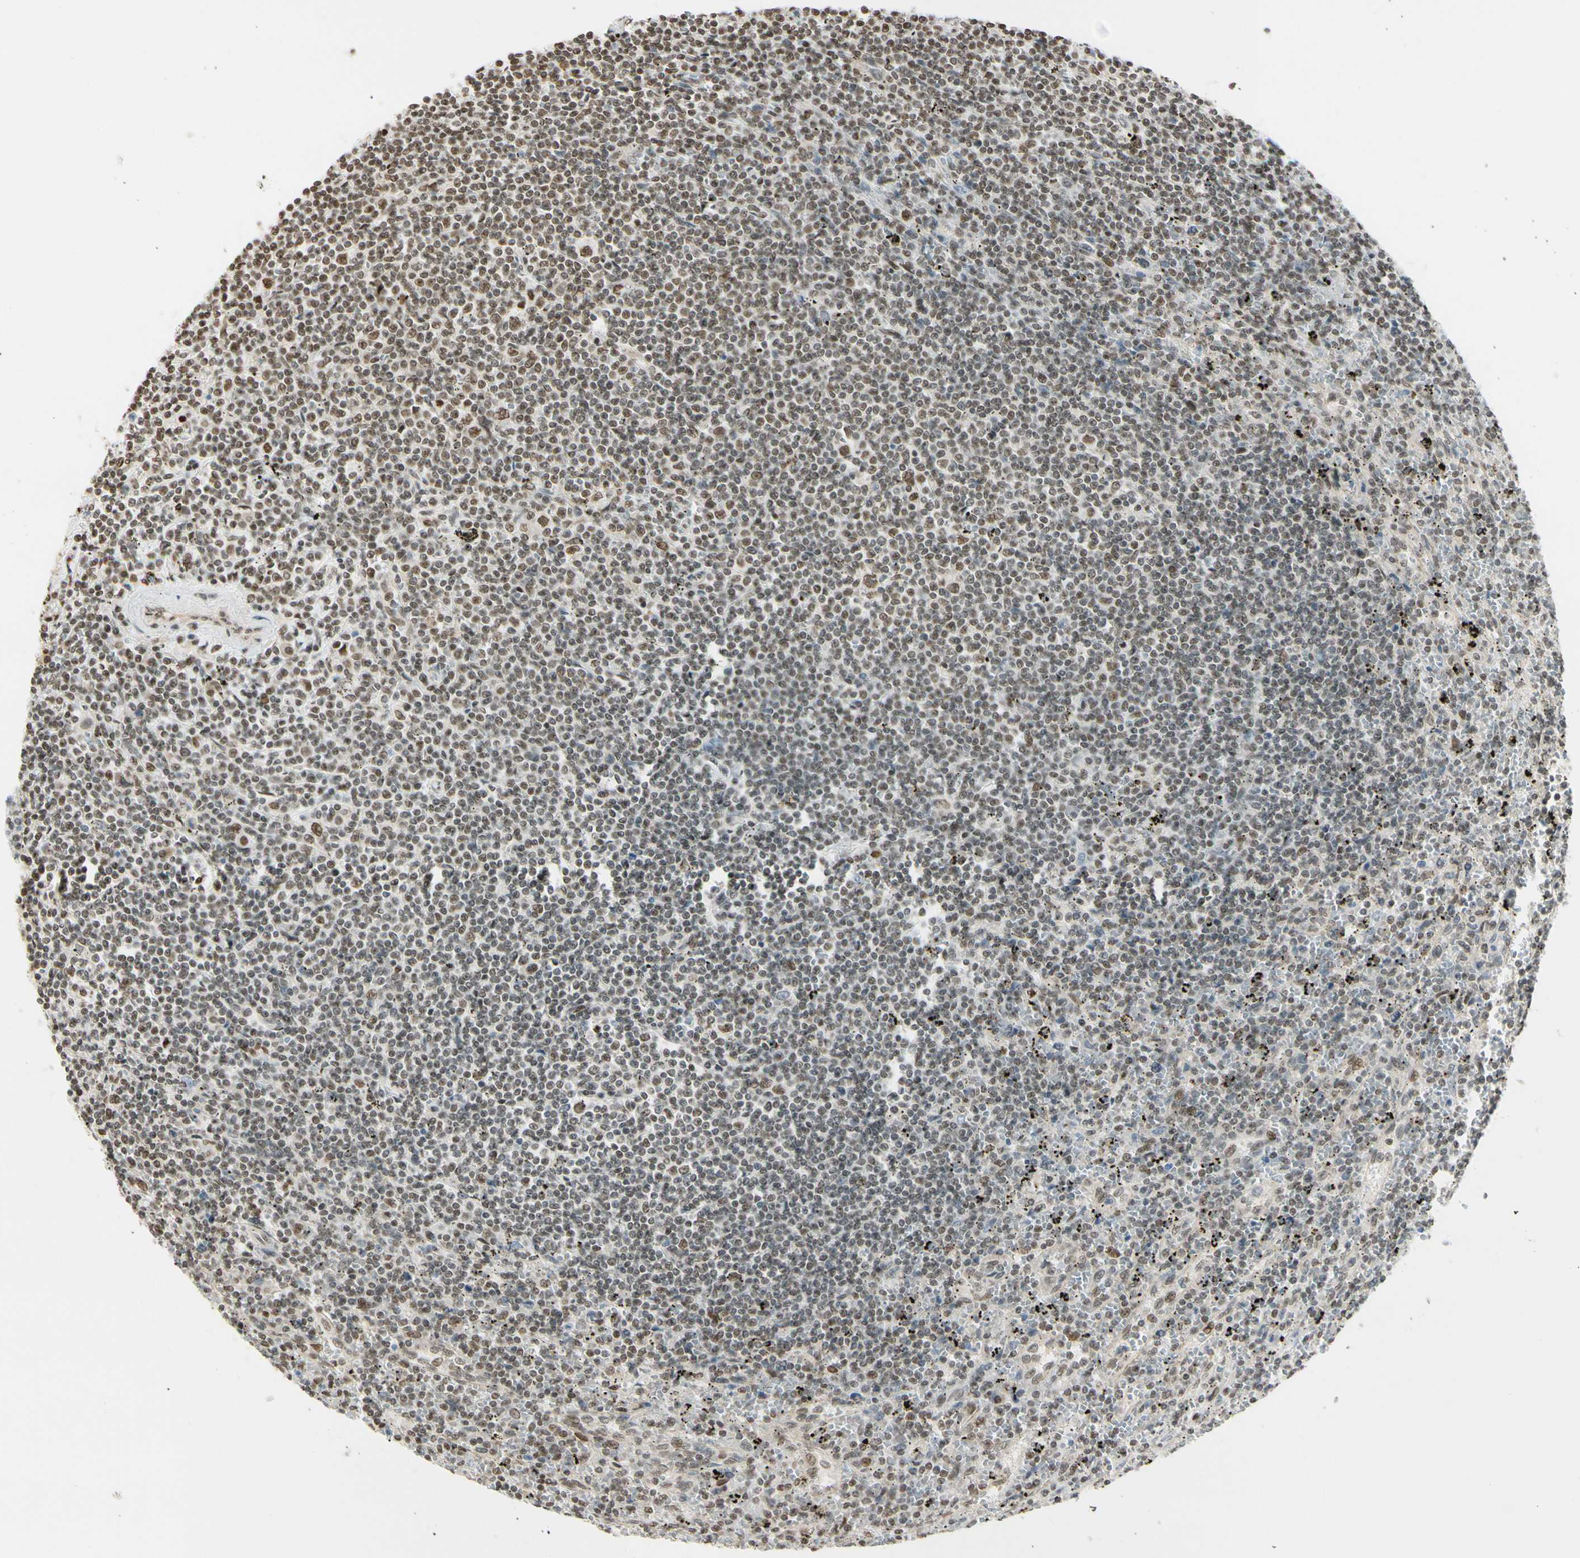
{"staining": {"intensity": "weak", "quantity": ">75%", "location": "nuclear"}, "tissue": "lymphoma", "cell_type": "Tumor cells", "image_type": "cancer", "snomed": [{"axis": "morphology", "description": "Malignant lymphoma, non-Hodgkin's type, Low grade"}, {"axis": "topography", "description": "Spleen"}], "caption": "The photomicrograph shows a brown stain indicating the presence of a protein in the nuclear of tumor cells in lymphoma.", "gene": "SUFU", "patient": {"sex": "male", "age": 76}}